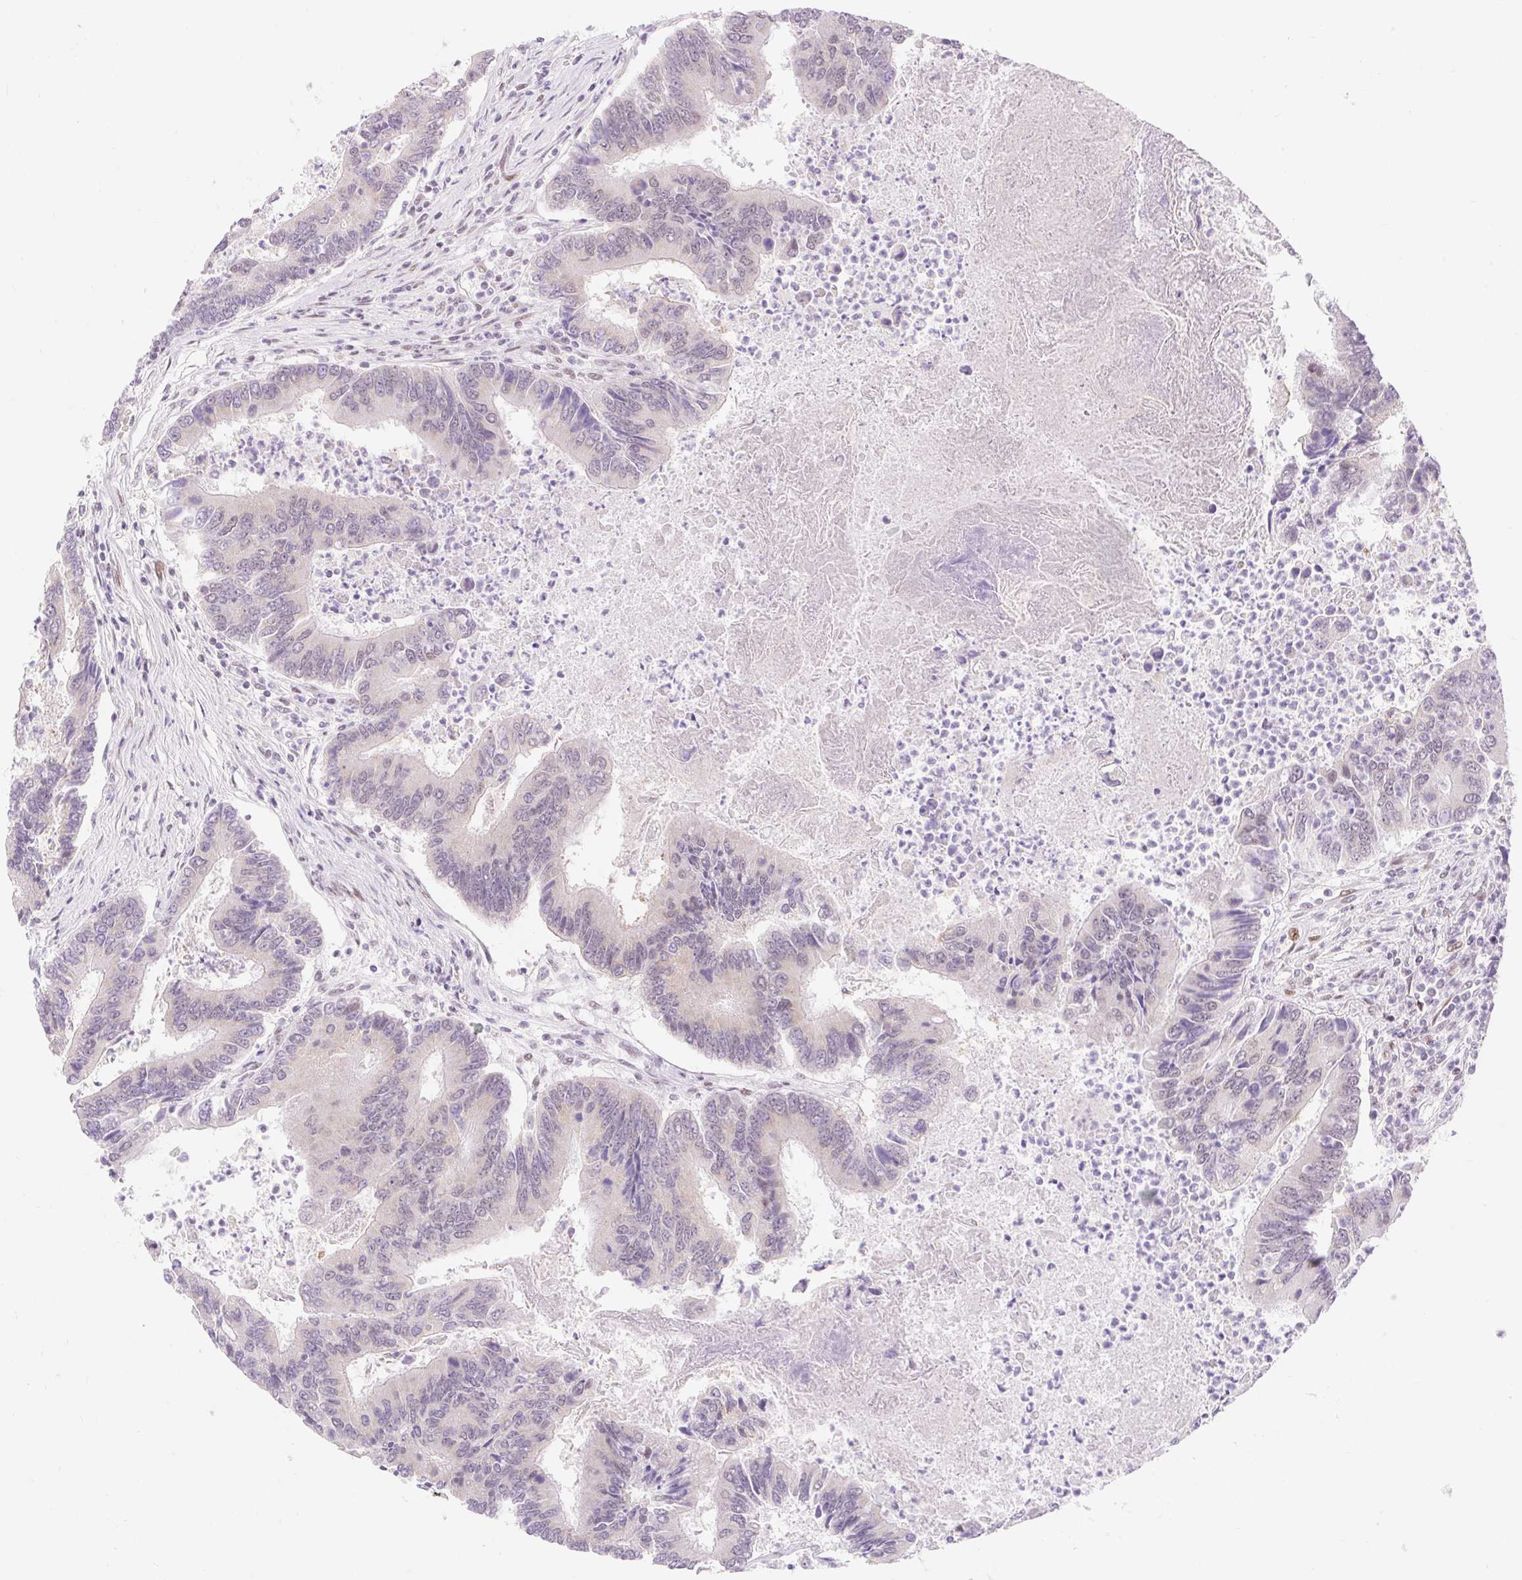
{"staining": {"intensity": "negative", "quantity": "none", "location": "none"}, "tissue": "colorectal cancer", "cell_type": "Tumor cells", "image_type": "cancer", "snomed": [{"axis": "morphology", "description": "Adenocarcinoma, NOS"}, {"axis": "topography", "description": "Colon"}], "caption": "Immunohistochemistry of colorectal cancer shows no positivity in tumor cells.", "gene": "H2BW1", "patient": {"sex": "female", "age": 67}}